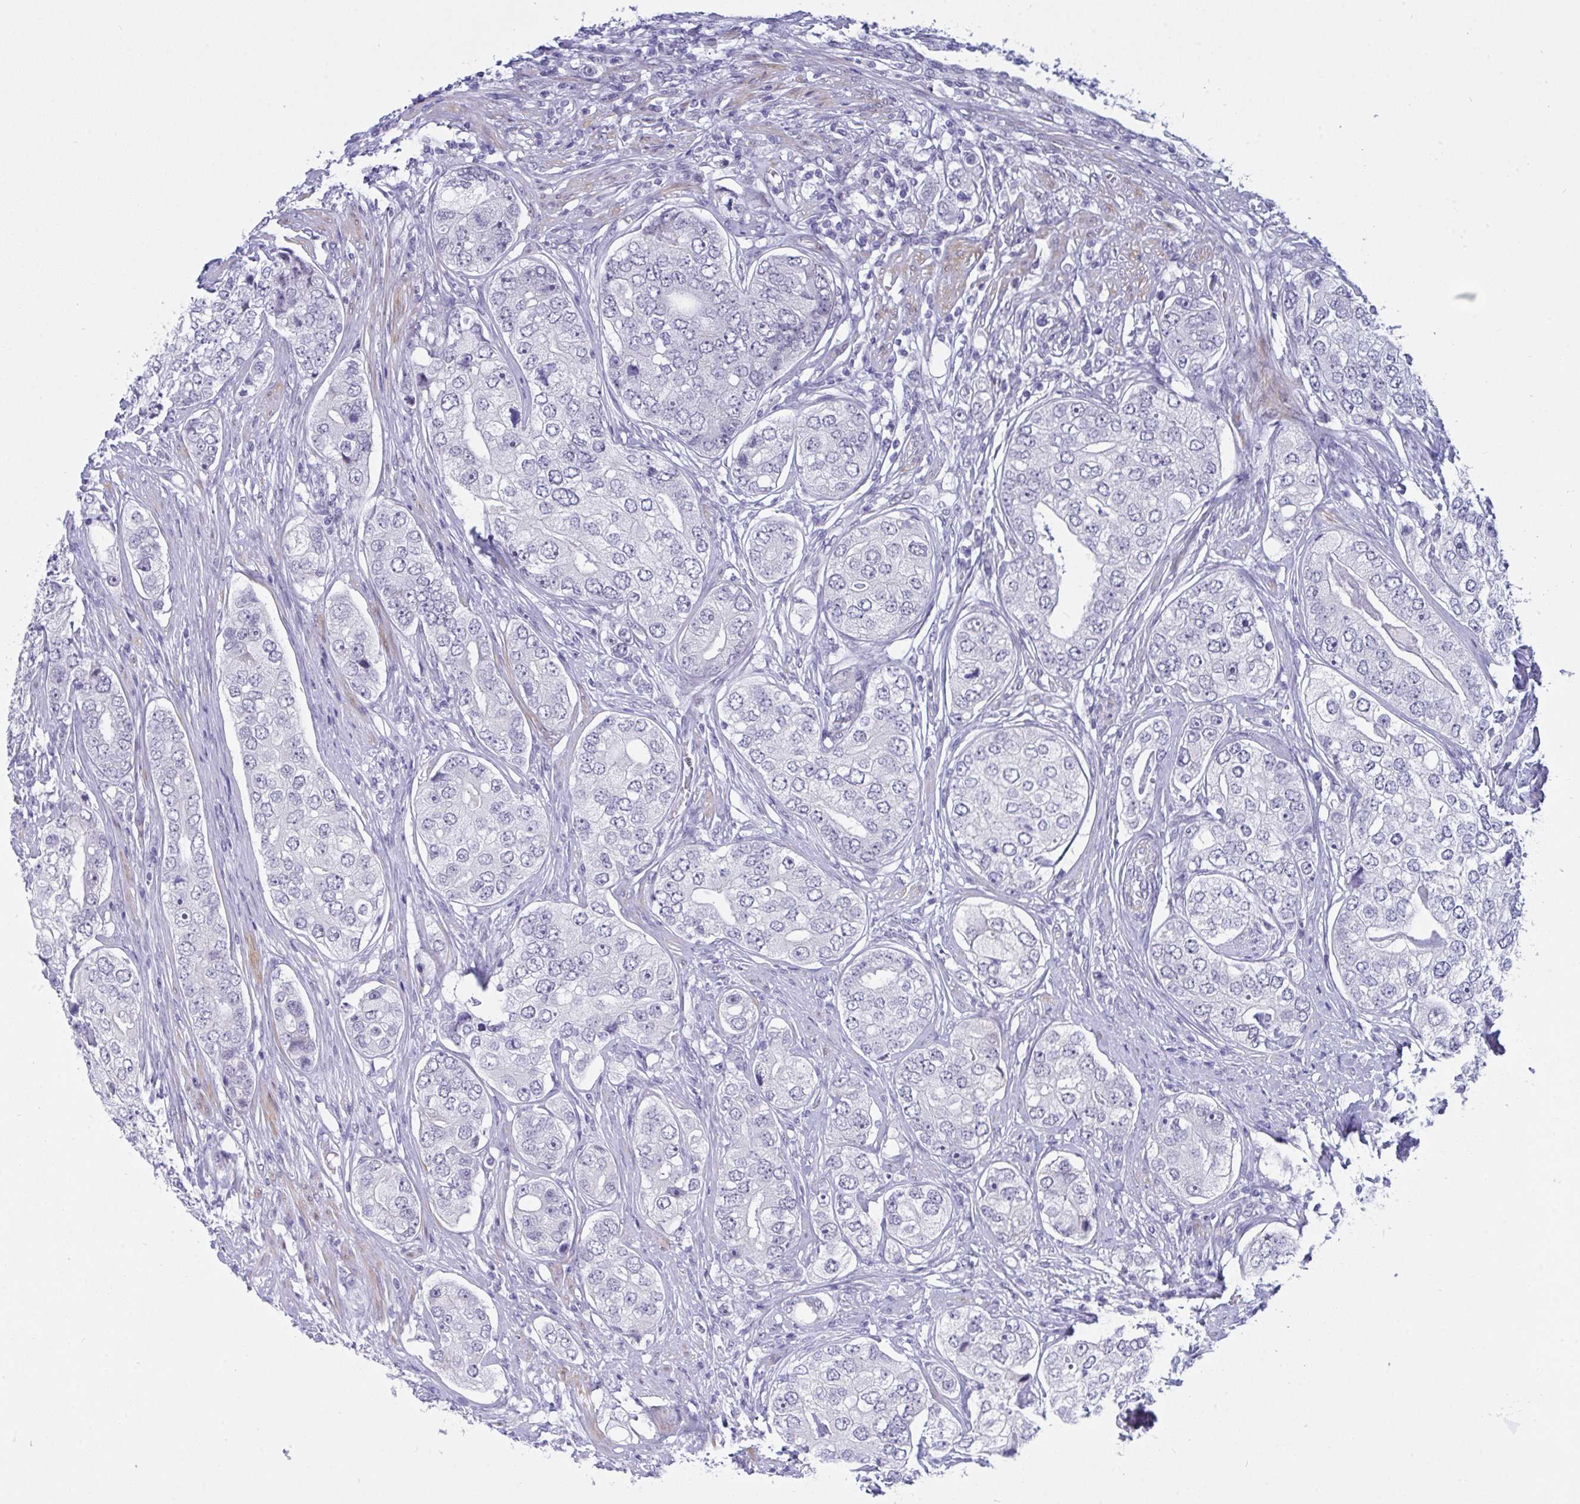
{"staining": {"intensity": "negative", "quantity": "none", "location": "none"}, "tissue": "prostate cancer", "cell_type": "Tumor cells", "image_type": "cancer", "snomed": [{"axis": "morphology", "description": "Adenocarcinoma, High grade"}, {"axis": "topography", "description": "Prostate"}], "caption": "High magnification brightfield microscopy of prostate cancer stained with DAB (brown) and counterstained with hematoxylin (blue): tumor cells show no significant positivity.", "gene": "FBXL22", "patient": {"sex": "male", "age": 60}}